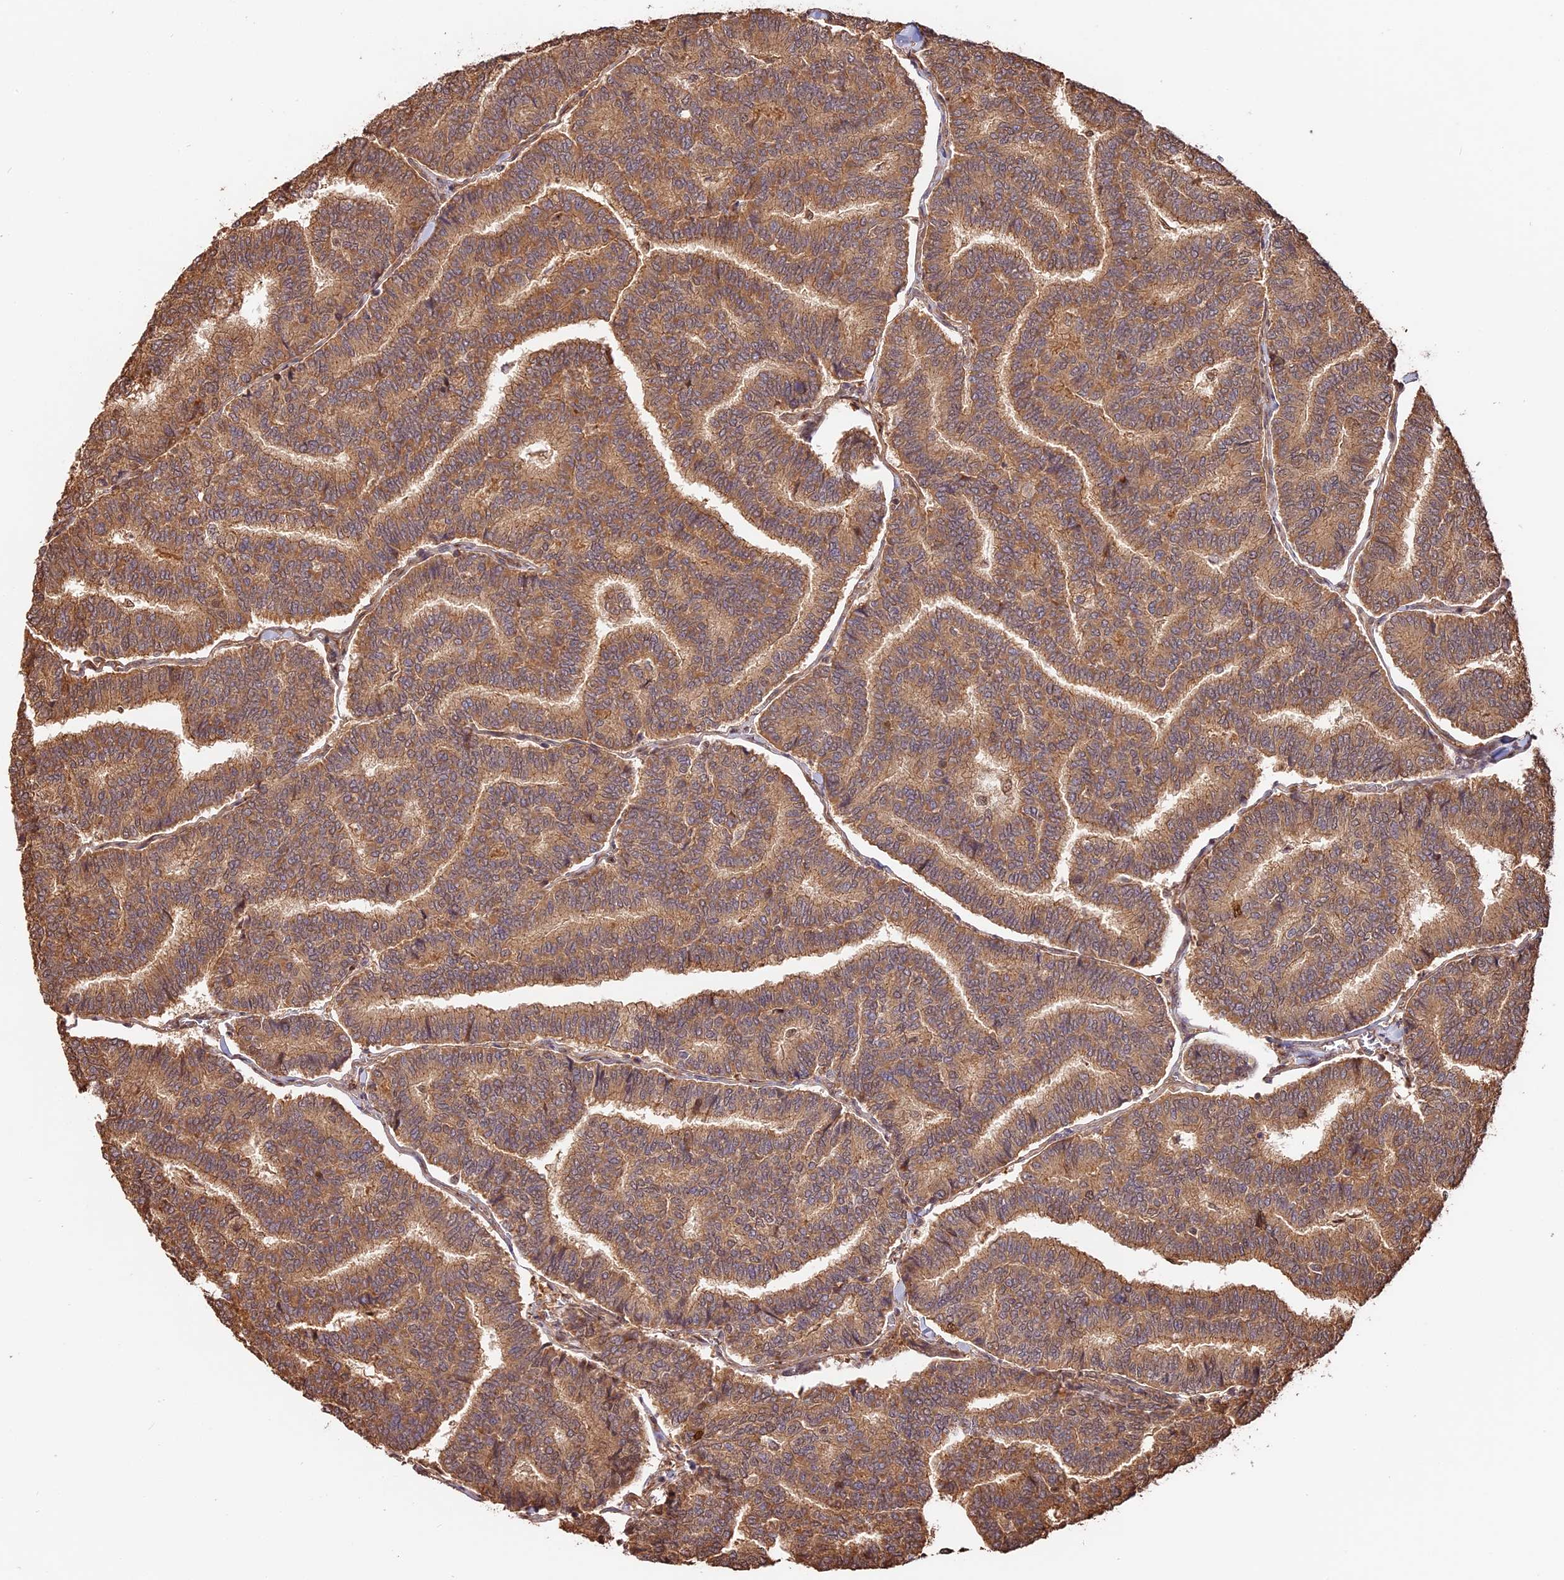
{"staining": {"intensity": "moderate", "quantity": ">75%", "location": "cytoplasmic/membranous"}, "tissue": "thyroid cancer", "cell_type": "Tumor cells", "image_type": "cancer", "snomed": [{"axis": "morphology", "description": "Papillary adenocarcinoma, NOS"}, {"axis": "topography", "description": "Thyroid gland"}], "caption": "This micrograph displays thyroid papillary adenocarcinoma stained with IHC to label a protein in brown. The cytoplasmic/membranous of tumor cells show moderate positivity for the protein. Nuclei are counter-stained blue.", "gene": "PPP1R37", "patient": {"sex": "female", "age": 35}}